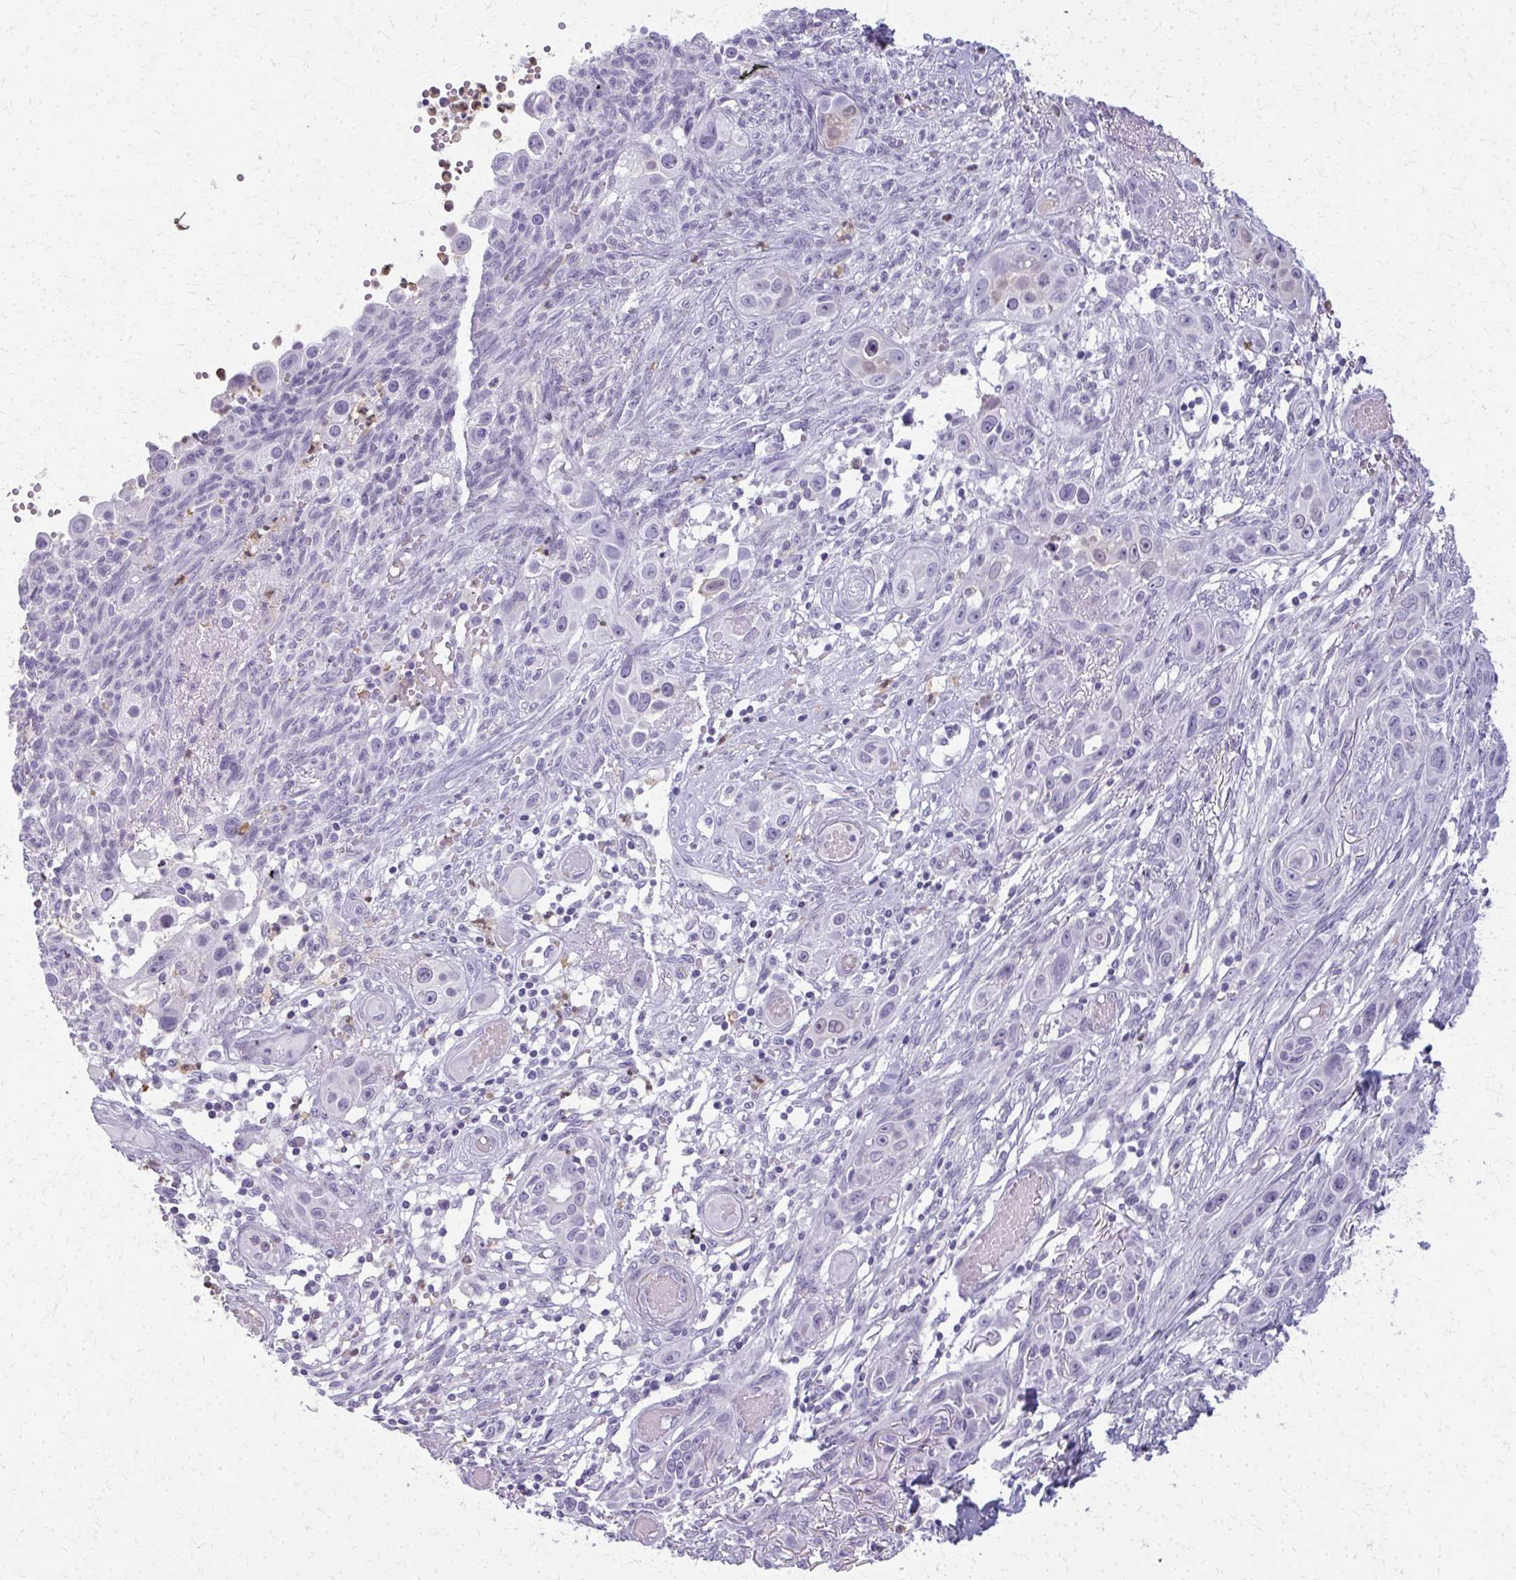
{"staining": {"intensity": "negative", "quantity": "none", "location": "none"}, "tissue": "skin cancer", "cell_type": "Tumor cells", "image_type": "cancer", "snomed": [{"axis": "morphology", "description": "Squamous cell carcinoma, NOS"}, {"axis": "topography", "description": "Skin"}], "caption": "High magnification brightfield microscopy of skin cancer (squamous cell carcinoma) stained with DAB (3,3'-diaminobenzidine) (brown) and counterstained with hematoxylin (blue): tumor cells show no significant expression. The staining is performed using DAB (3,3'-diaminobenzidine) brown chromogen with nuclei counter-stained in using hematoxylin.", "gene": "CA3", "patient": {"sex": "female", "age": 69}}